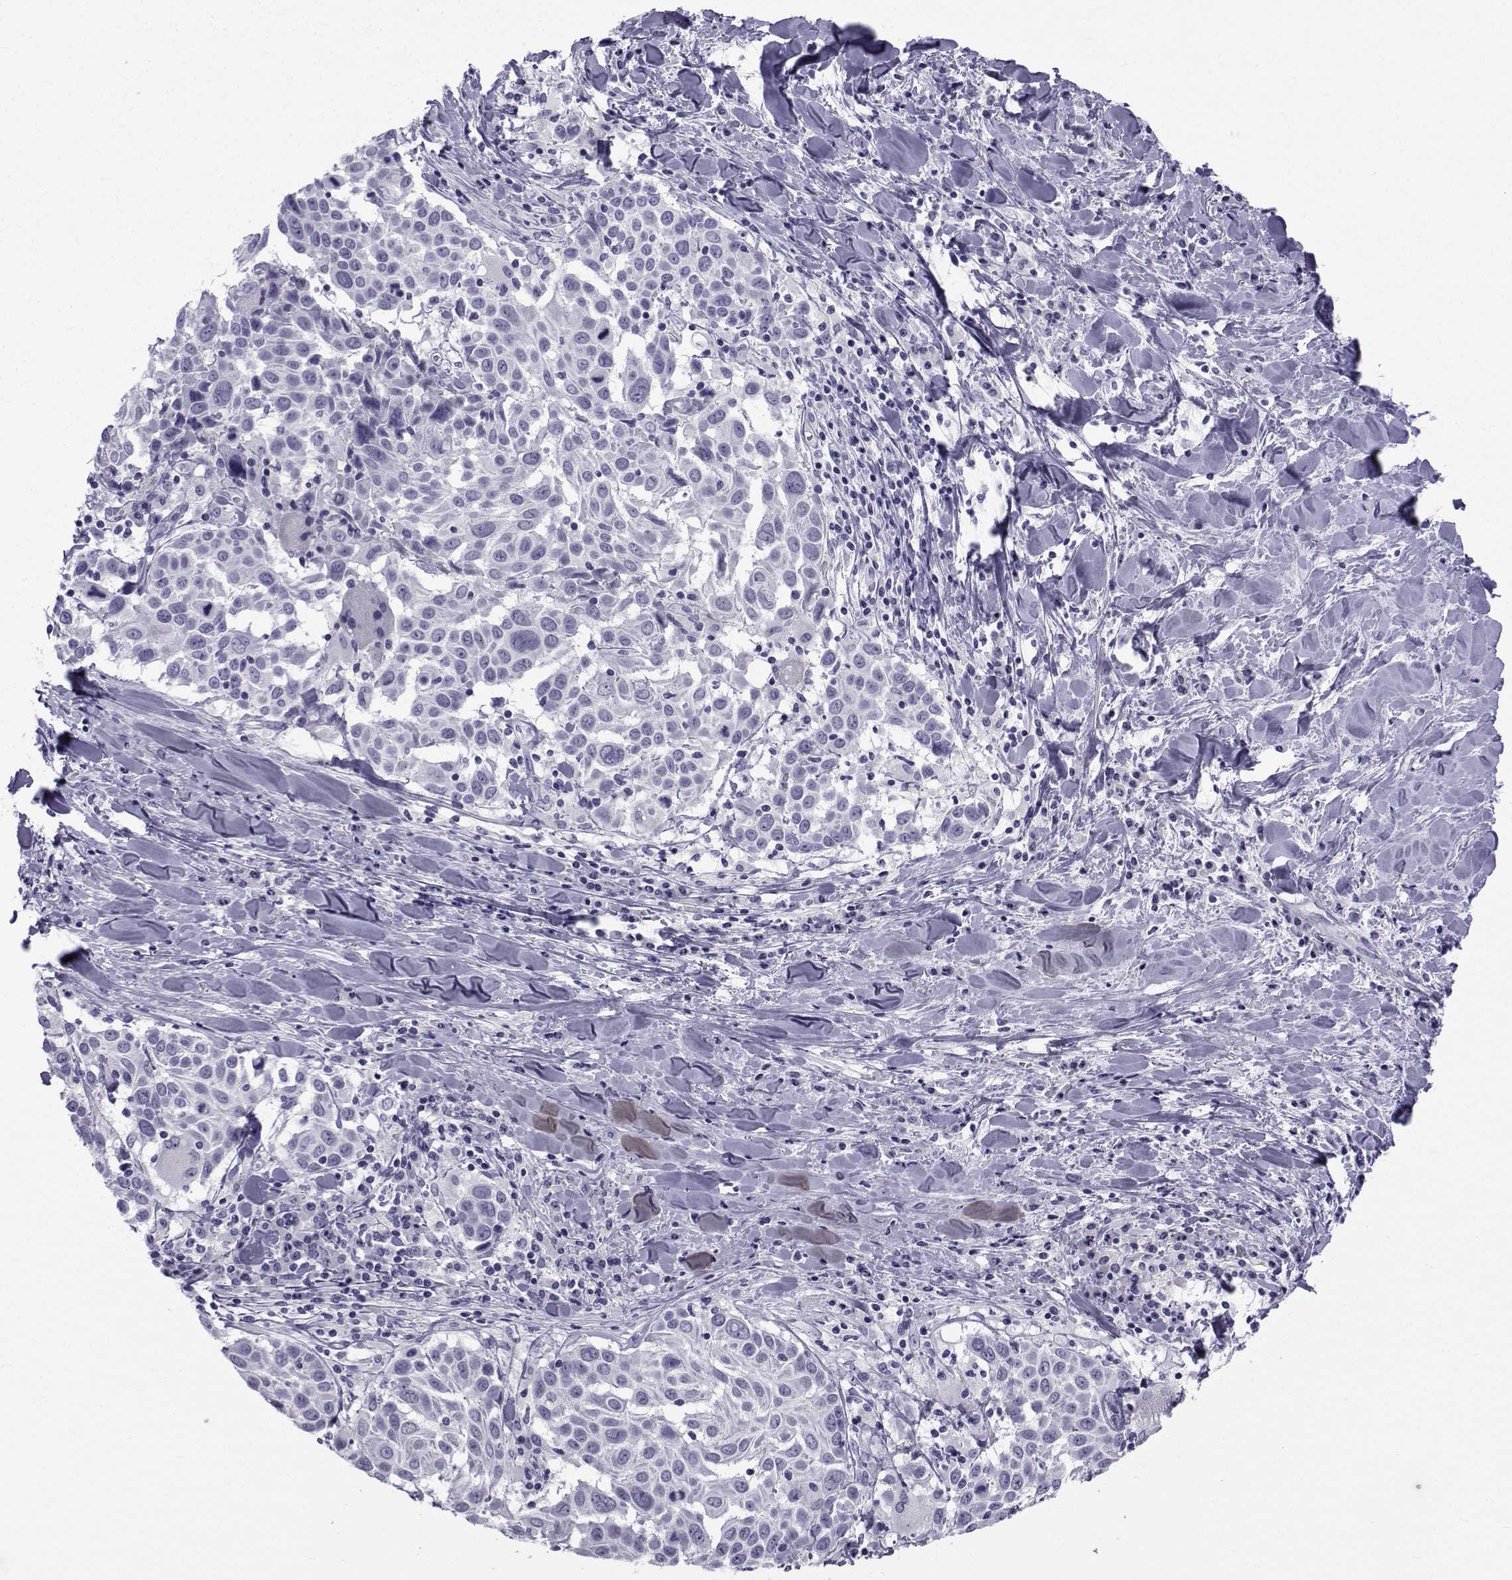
{"staining": {"intensity": "negative", "quantity": "none", "location": "none"}, "tissue": "lung cancer", "cell_type": "Tumor cells", "image_type": "cancer", "snomed": [{"axis": "morphology", "description": "Squamous cell carcinoma, NOS"}, {"axis": "topography", "description": "Lung"}], "caption": "Immunohistochemical staining of human lung cancer (squamous cell carcinoma) exhibits no significant positivity in tumor cells.", "gene": "SPANXD", "patient": {"sex": "male", "age": 57}}